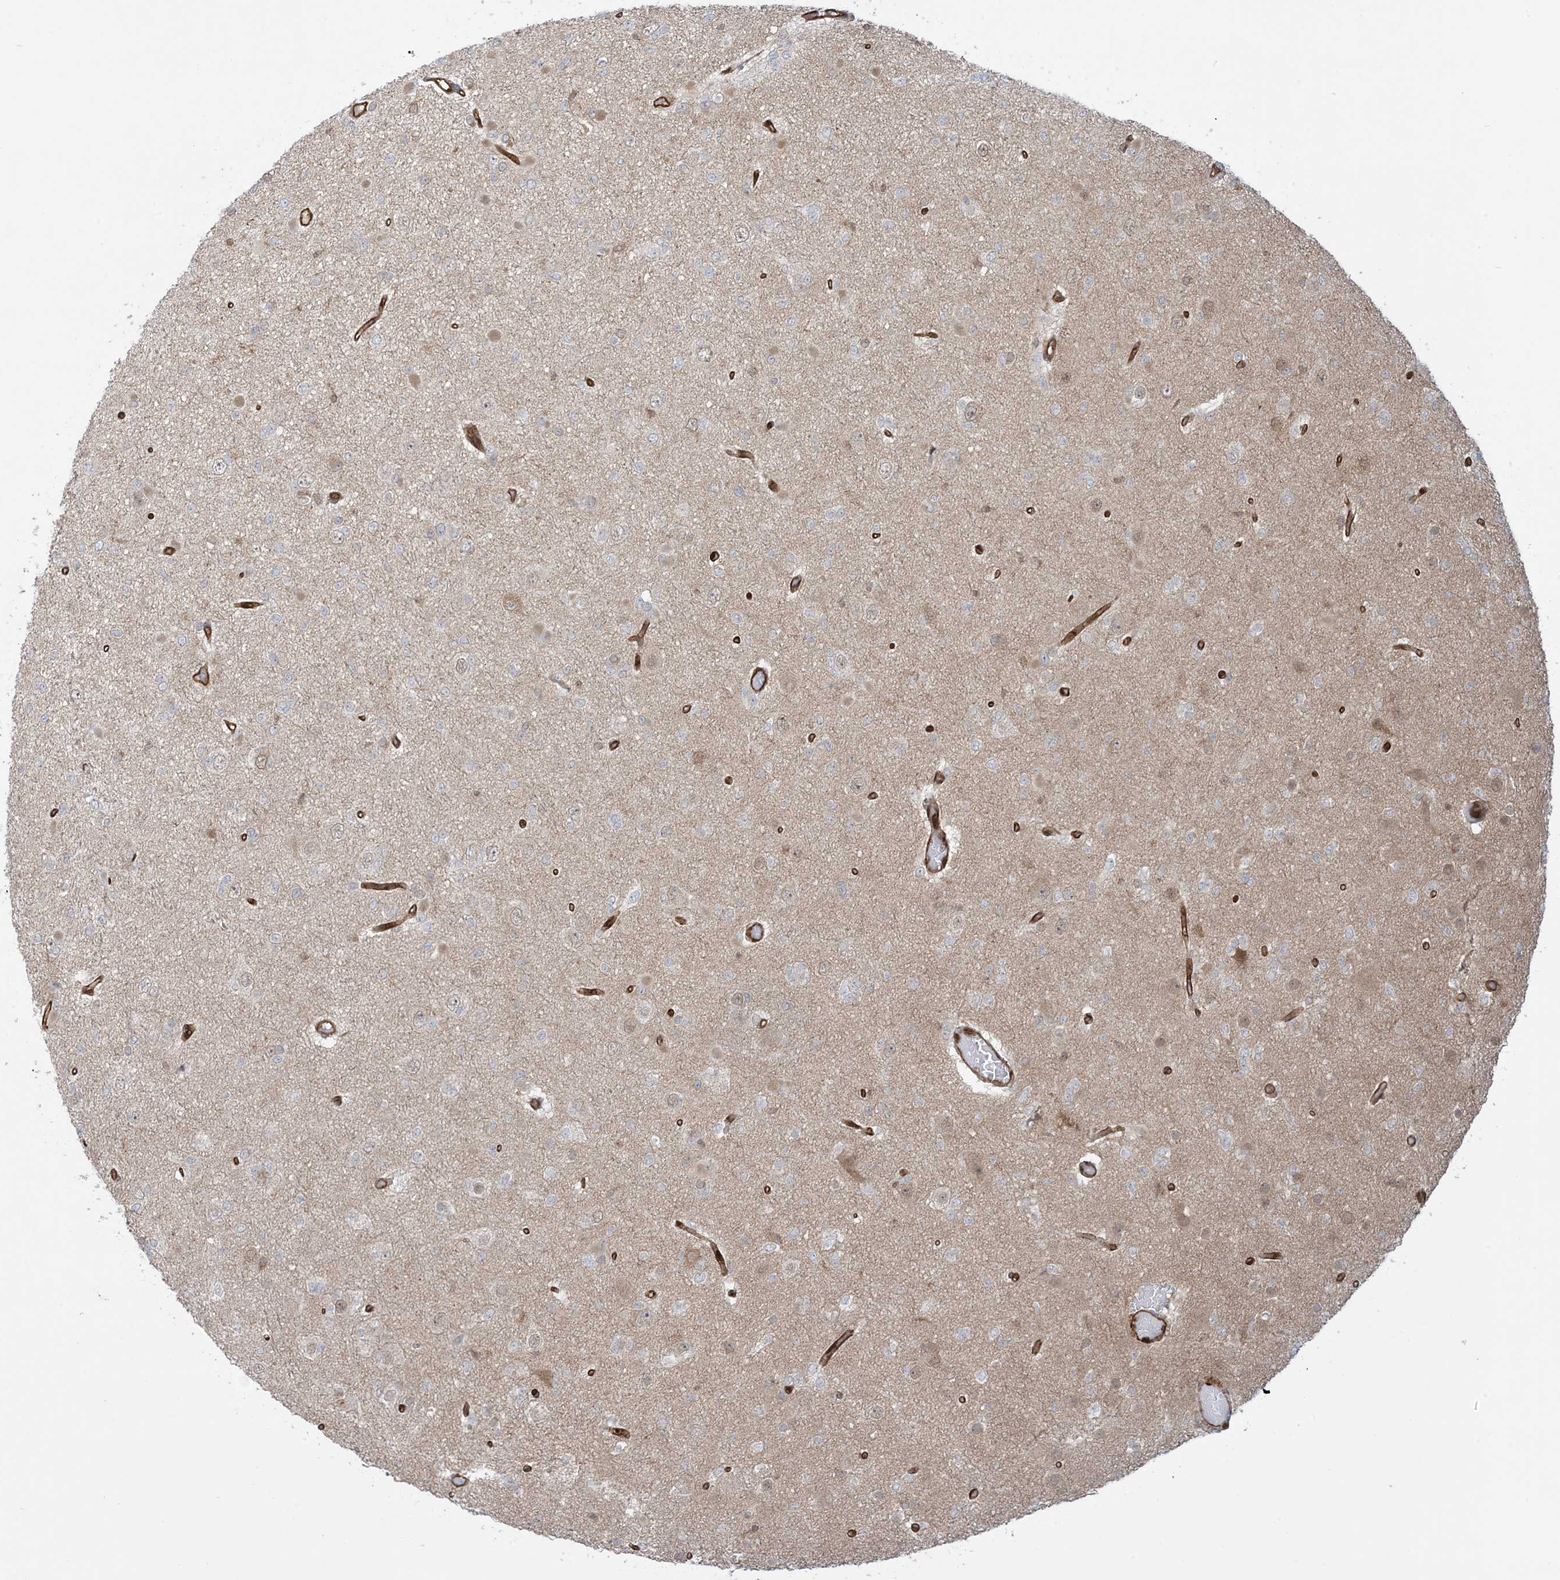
{"staining": {"intensity": "negative", "quantity": "none", "location": "none"}, "tissue": "glioma", "cell_type": "Tumor cells", "image_type": "cancer", "snomed": [{"axis": "morphology", "description": "Glioma, malignant, Low grade"}, {"axis": "topography", "description": "Brain"}], "caption": "An image of glioma stained for a protein demonstrates no brown staining in tumor cells.", "gene": "PPM1F", "patient": {"sex": "female", "age": 22}}